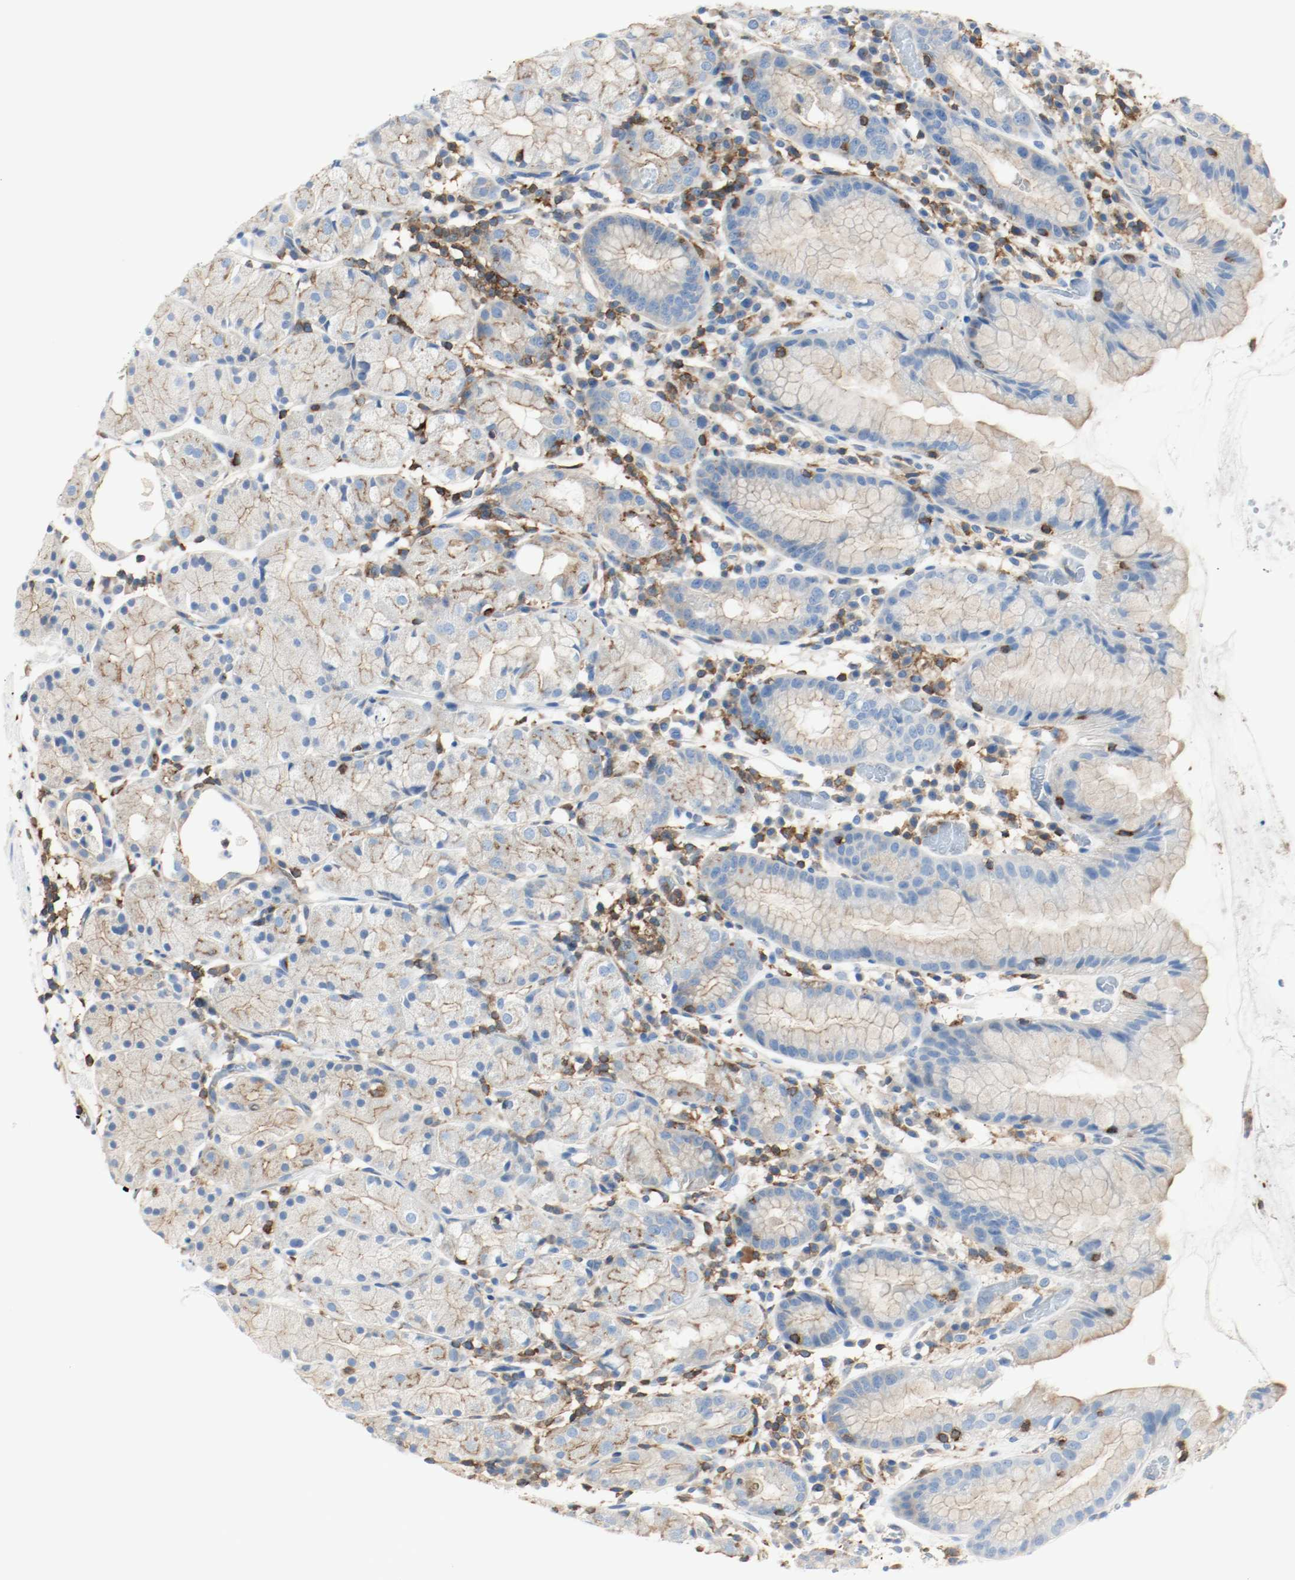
{"staining": {"intensity": "weak", "quantity": "25%-75%", "location": "cytoplasmic/membranous"}, "tissue": "stomach", "cell_type": "Glandular cells", "image_type": "normal", "snomed": [{"axis": "morphology", "description": "Normal tissue, NOS"}, {"axis": "topography", "description": "Stomach"}, {"axis": "topography", "description": "Stomach, lower"}], "caption": "An IHC image of unremarkable tissue is shown. Protein staining in brown highlights weak cytoplasmic/membranous positivity in stomach within glandular cells. The protein is stained brown, and the nuclei are stained in blue (DAB IHC with brightfield microscopy, high magnification).", "gene": "ARPC1B", "patient": {"sex": "female", "age": 75}}